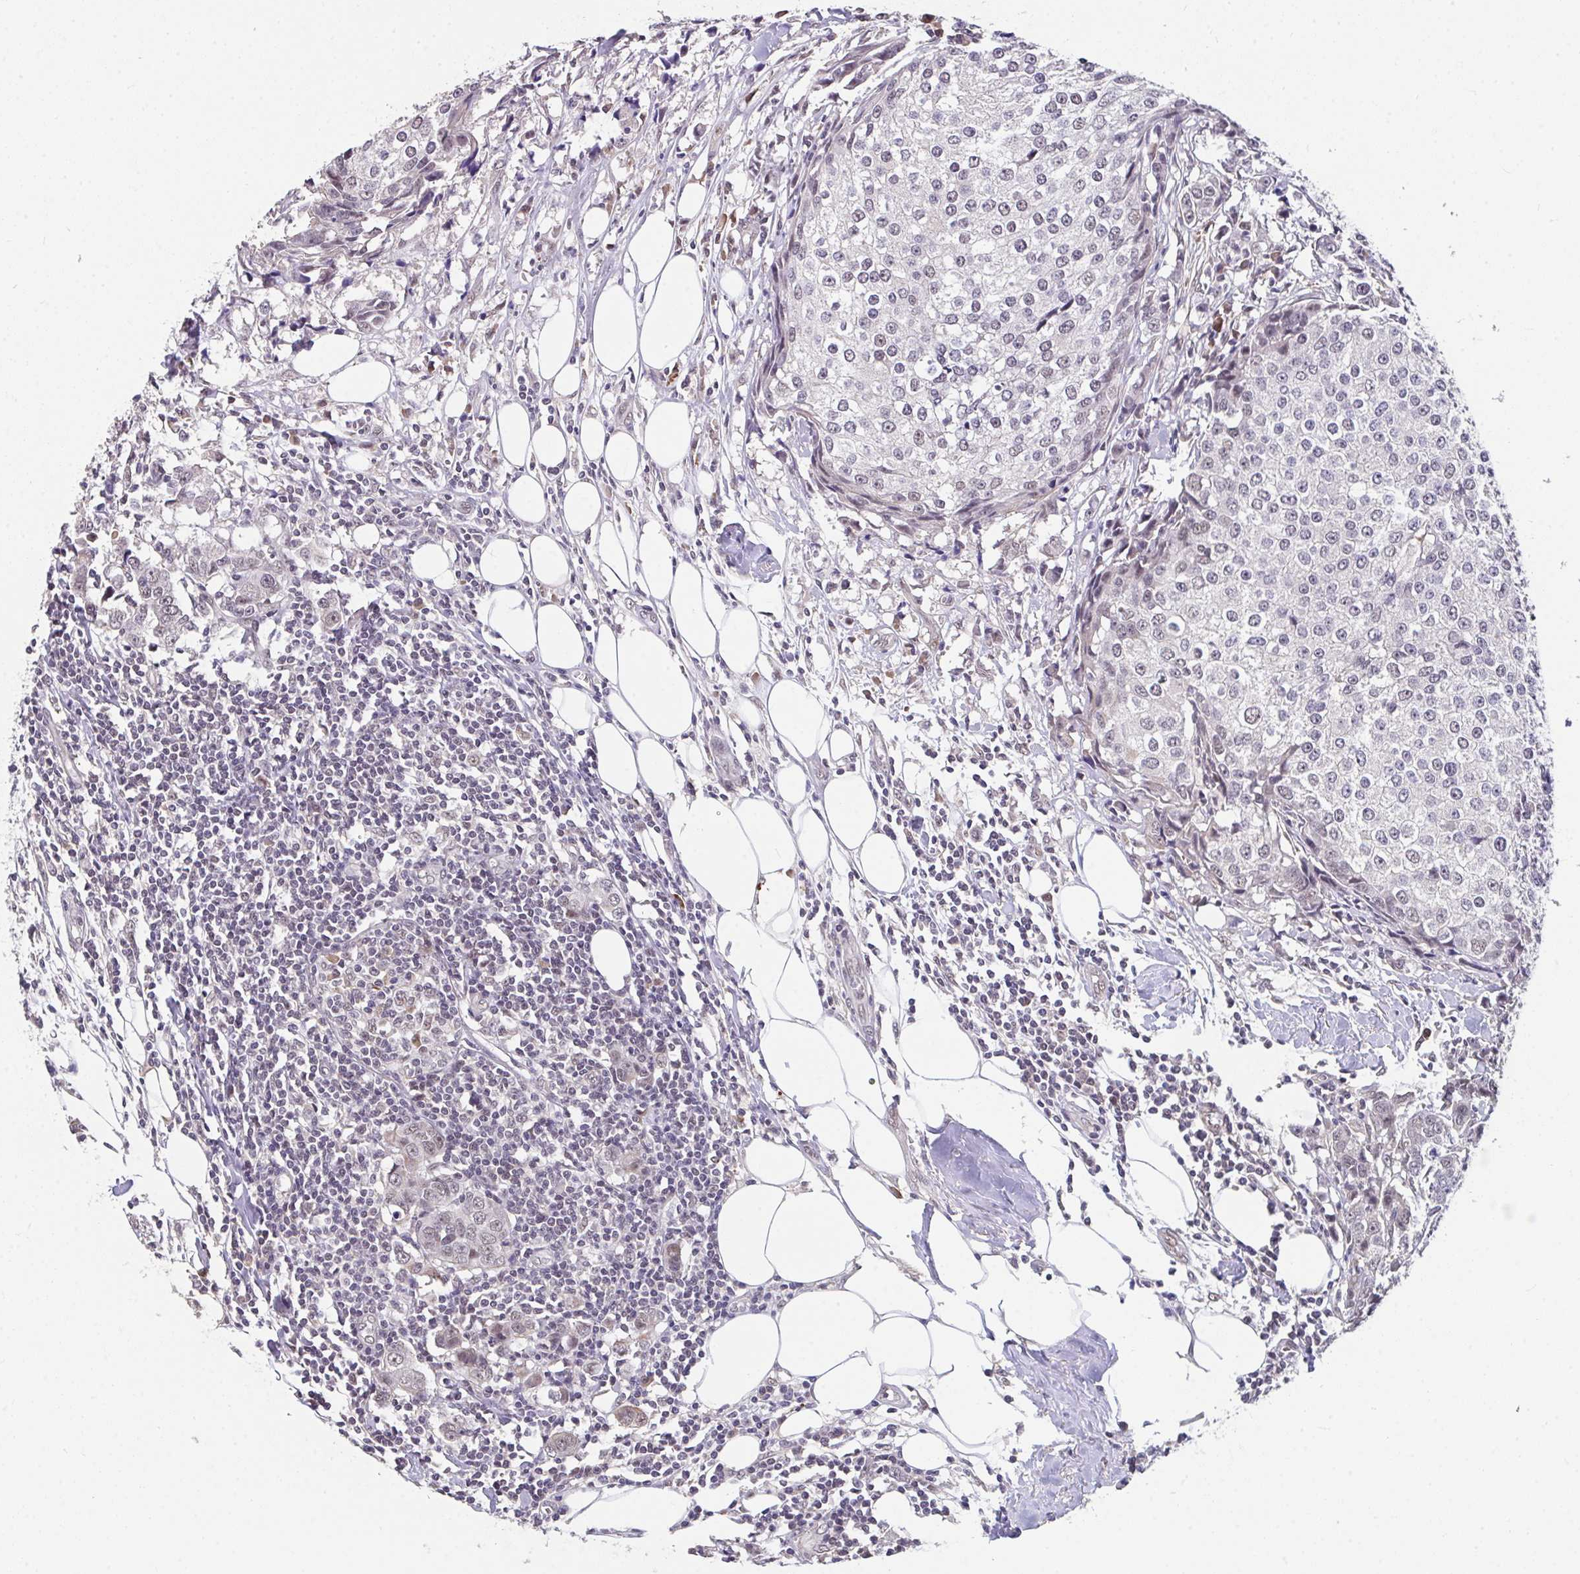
{"staining": {"intensity": "weak", "quantity": "<25%", "location": "nuclear"}, "tissue": "breast cancer", "cell_type": "Tumor cells", "image_type": "cancer", "snomed": [{"axis": "morphology", "description": "Duct carcinoma"}, {"axis": "topography", "description": "Breast"}], "caption": "DAB immunohistochemical staining of invasive ductal carcinoma (breast) shows no significant positivity in tumor cells. (DAB immunohistochemistry (IHC), high magnification).", "gene": "RBBP6", "patient": {"sex": "female", "age": 80}}